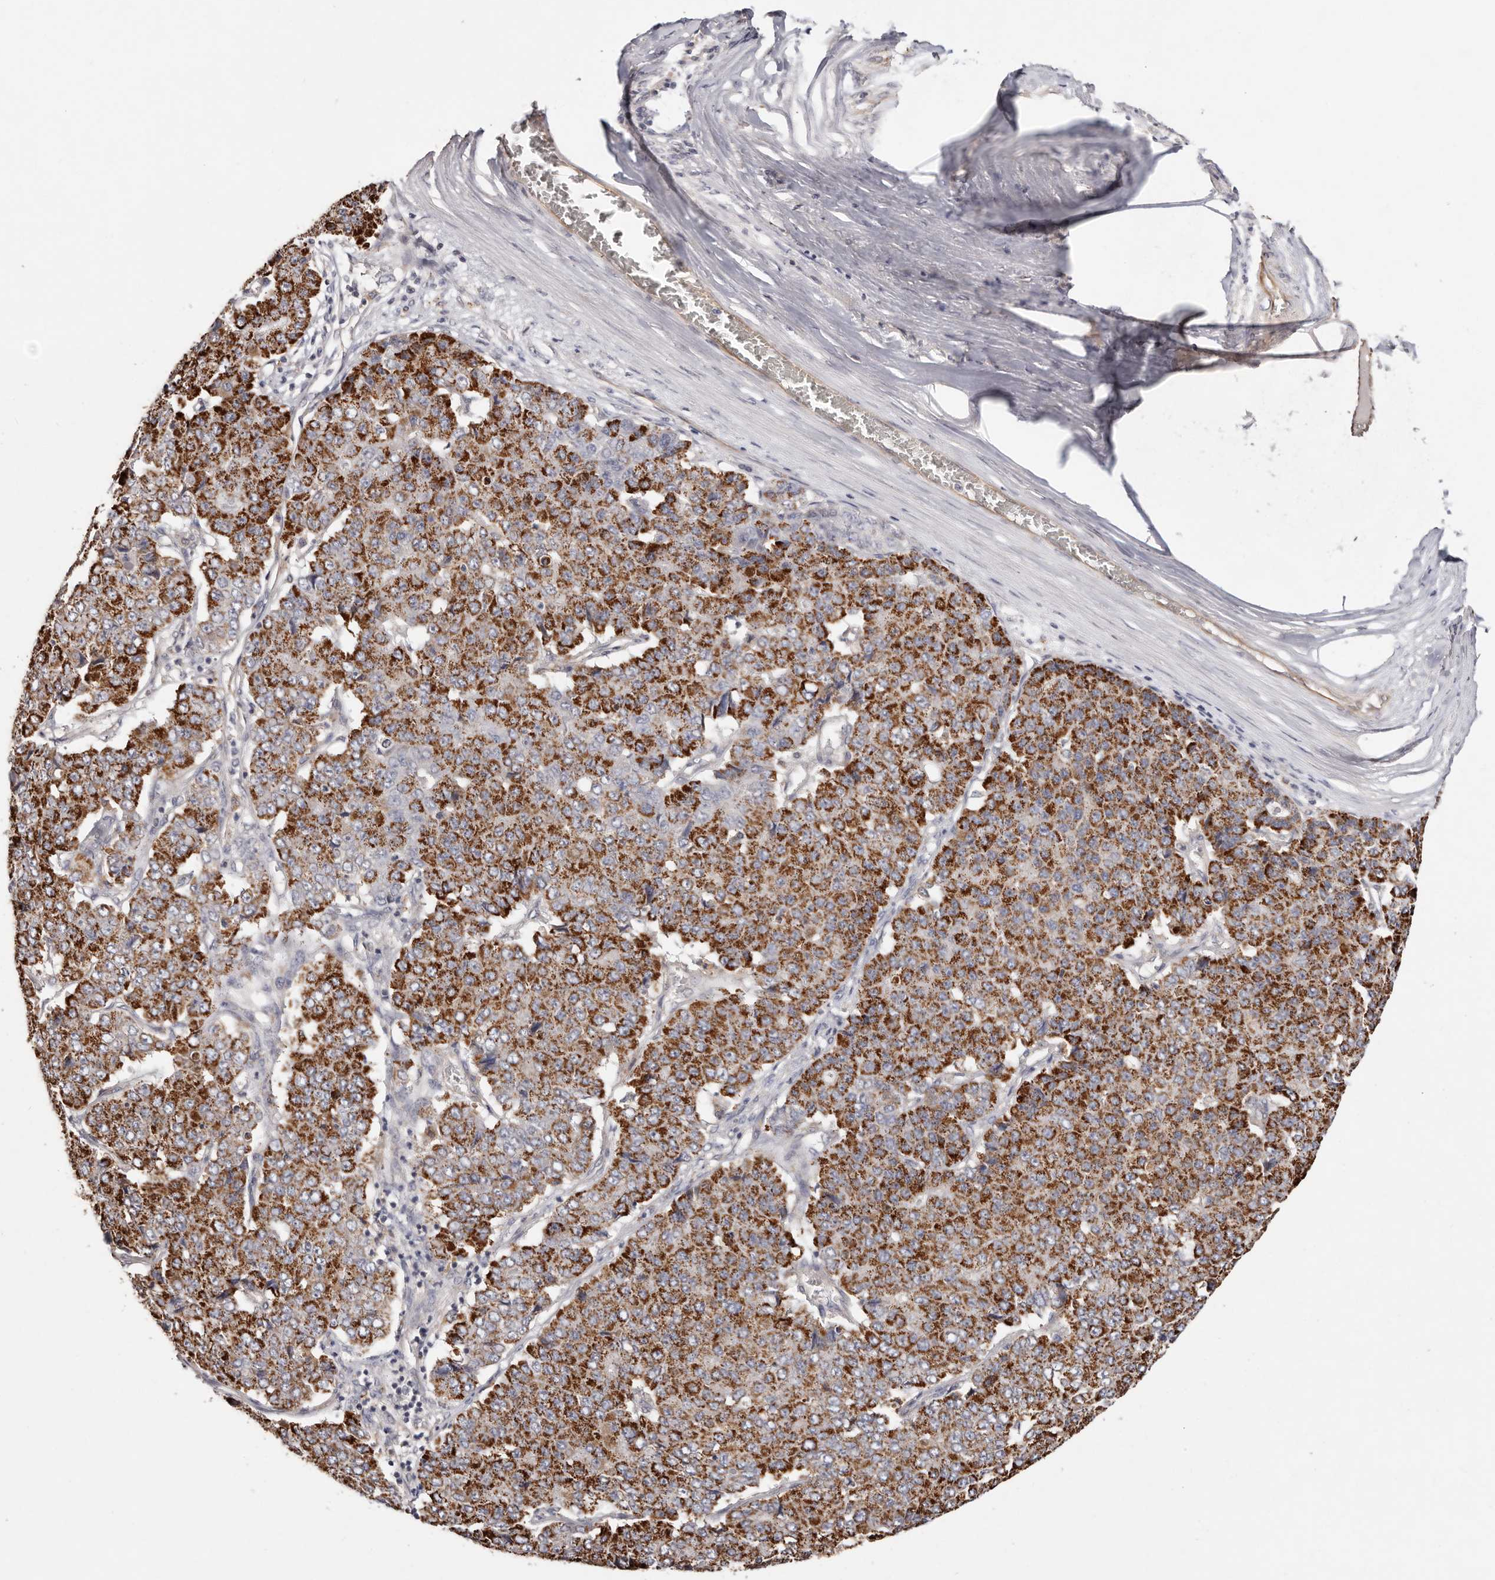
{"staining": {"intensity": "strong", "quantity": ">75%", "location": "cytoplasmic/membranous"}, "tissue": "pancreatic cancer", "cell_type": "Tumor cells", "image_type": "cancer", "snomed": [{"axis": "morphology", "description": "Adenocarcinoma, NOS"}, {"axis": "topography", "description": "Pancreas"}], "caption": "Immunohistochemistry of adenocarcinoma (pancreatic) exhibits high levels of strong cytoplasmic/membranous staining in approximately >75% of tumor cells. (brown staining indicates protein expression, while blue staining denotes nuclei).", "gene": "THBS3", "patient": {"sex": "male", "age": 50}}